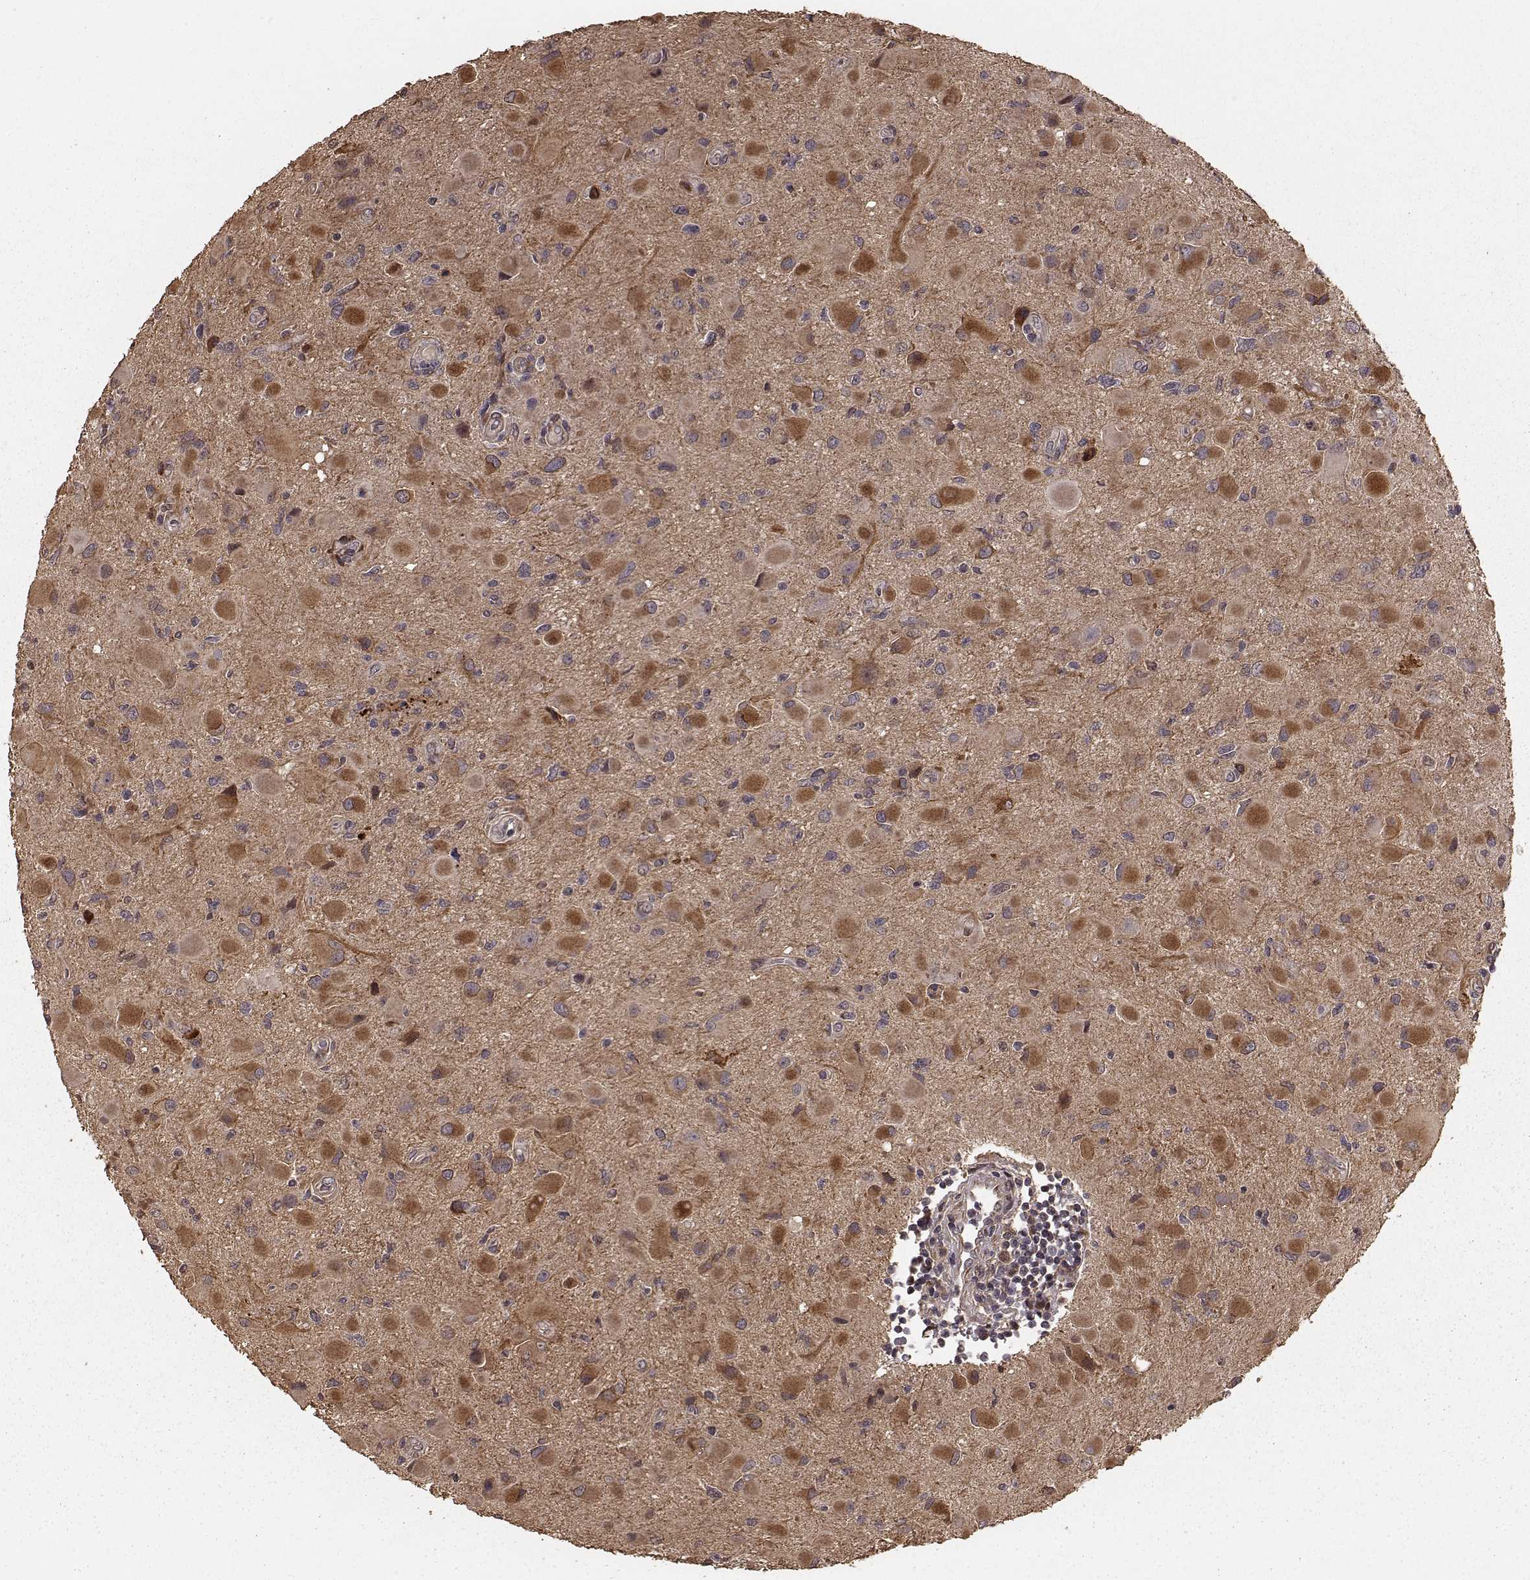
{"staining": {"intensity": "moderate", "quantity": ">75%", "location": "cytoplasmic/membranous"}, "tissue": "glioma", "cell_type": "Tumor cells", "image_type": "cancer", "snomed": [{"axis": "morphology", "description": "Glioma, malignant, Low grade"}, {"axis": "topography", "description": "Brain"}], "caption": "About >75% of tumor cells in human malignant glioma (low-grade) display moderate cytoplasmic/membranous protein expression as visualized by brown immunohistochemical staining.", "gene": "USP15", "patient": {"sex": "female", "age": 32}}